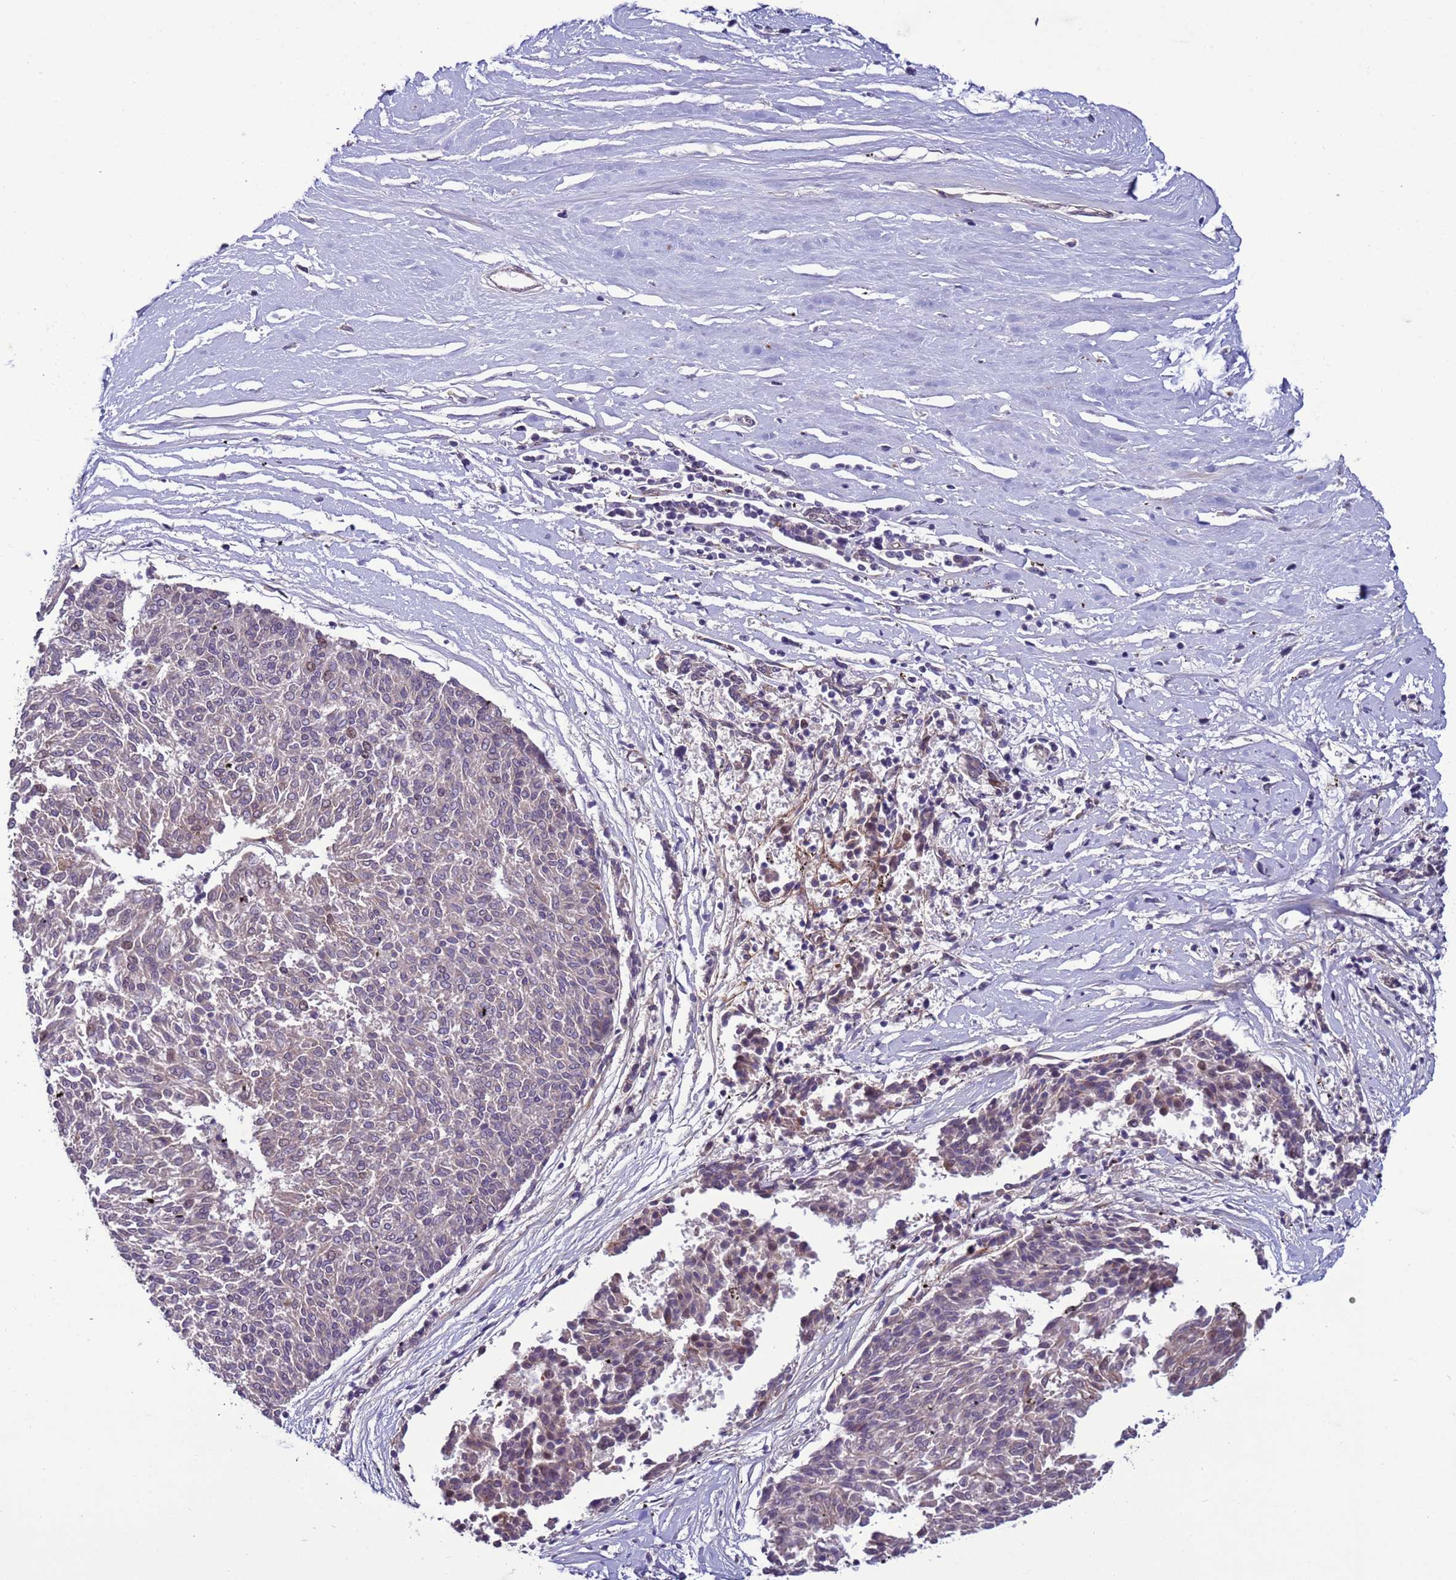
{"staining": {"intensity": "negative", "quantity": "none", "location": "none"}, "tissue": "melanoma", "cell_type": "Tumor cells", "image_type": "cancer", "snomed": [{"axis": "morphology", "description": "Malignant melanoma, NOS"}, {"axis": "topography", "description": "Skin"}], "caption": "Micrograph shows no significant protein positivity in tumor cells of malignant melanoma.", "gene": "SHC3", "patient": {"sex": "female", "age": 72}}